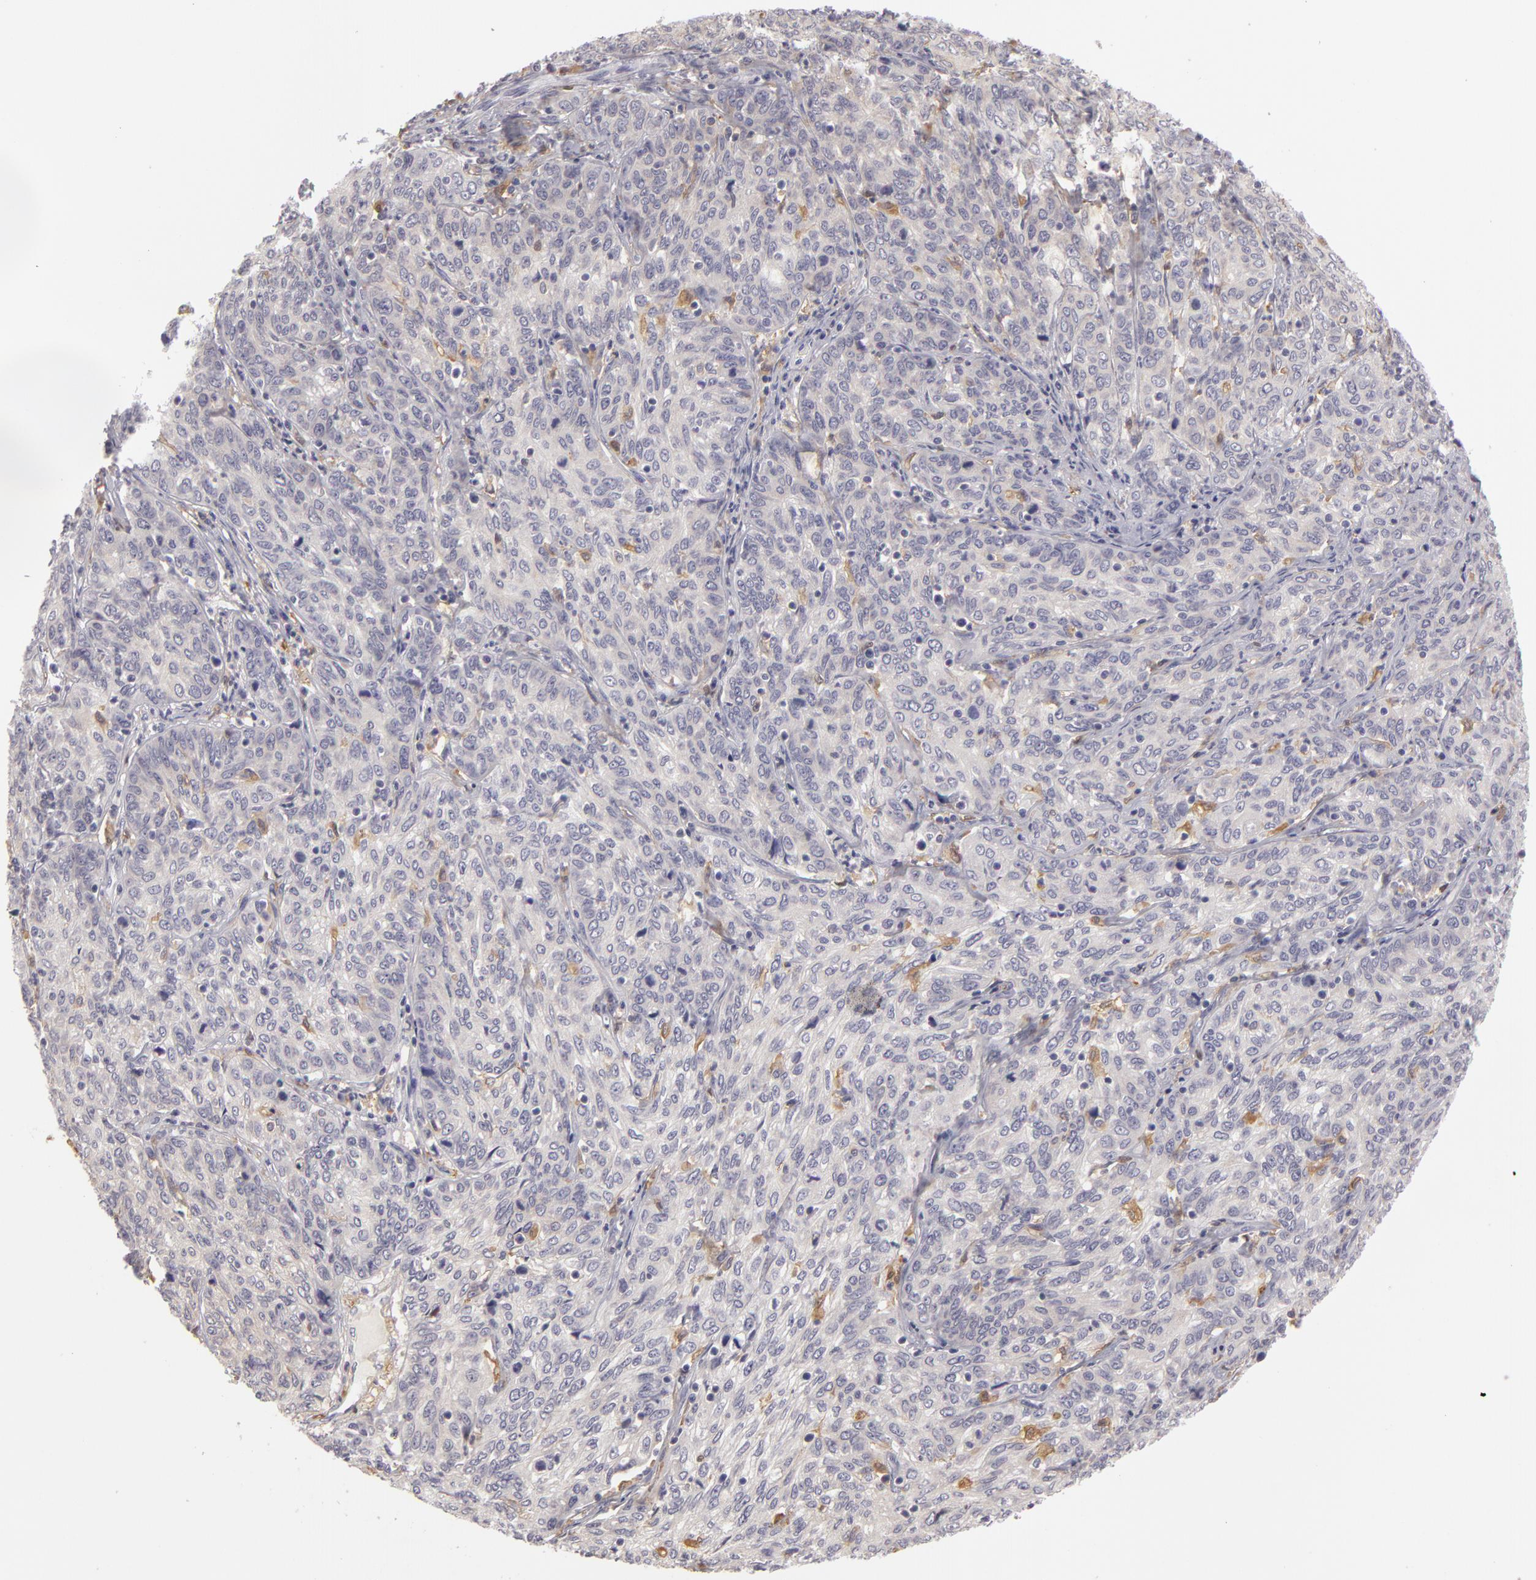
{"staining": {"intensity": "negative", "quantity": "none", "location": "none"}, "tissue": "cervical cancer", "cell_type": "Tumor cells", "image_type": "cancer", "snomed": [{"axis": "morphology", "description": "Squamous cell carcinoma, NOS"}, {"axis": "topography", "description": "Cervix"}], "caption": "IHC of cervical squamous cell carcinoma demonstrates no expression in tumor cells.", "gene": "GNPDA1", "patient": {"sex": "female", "age": 38}}